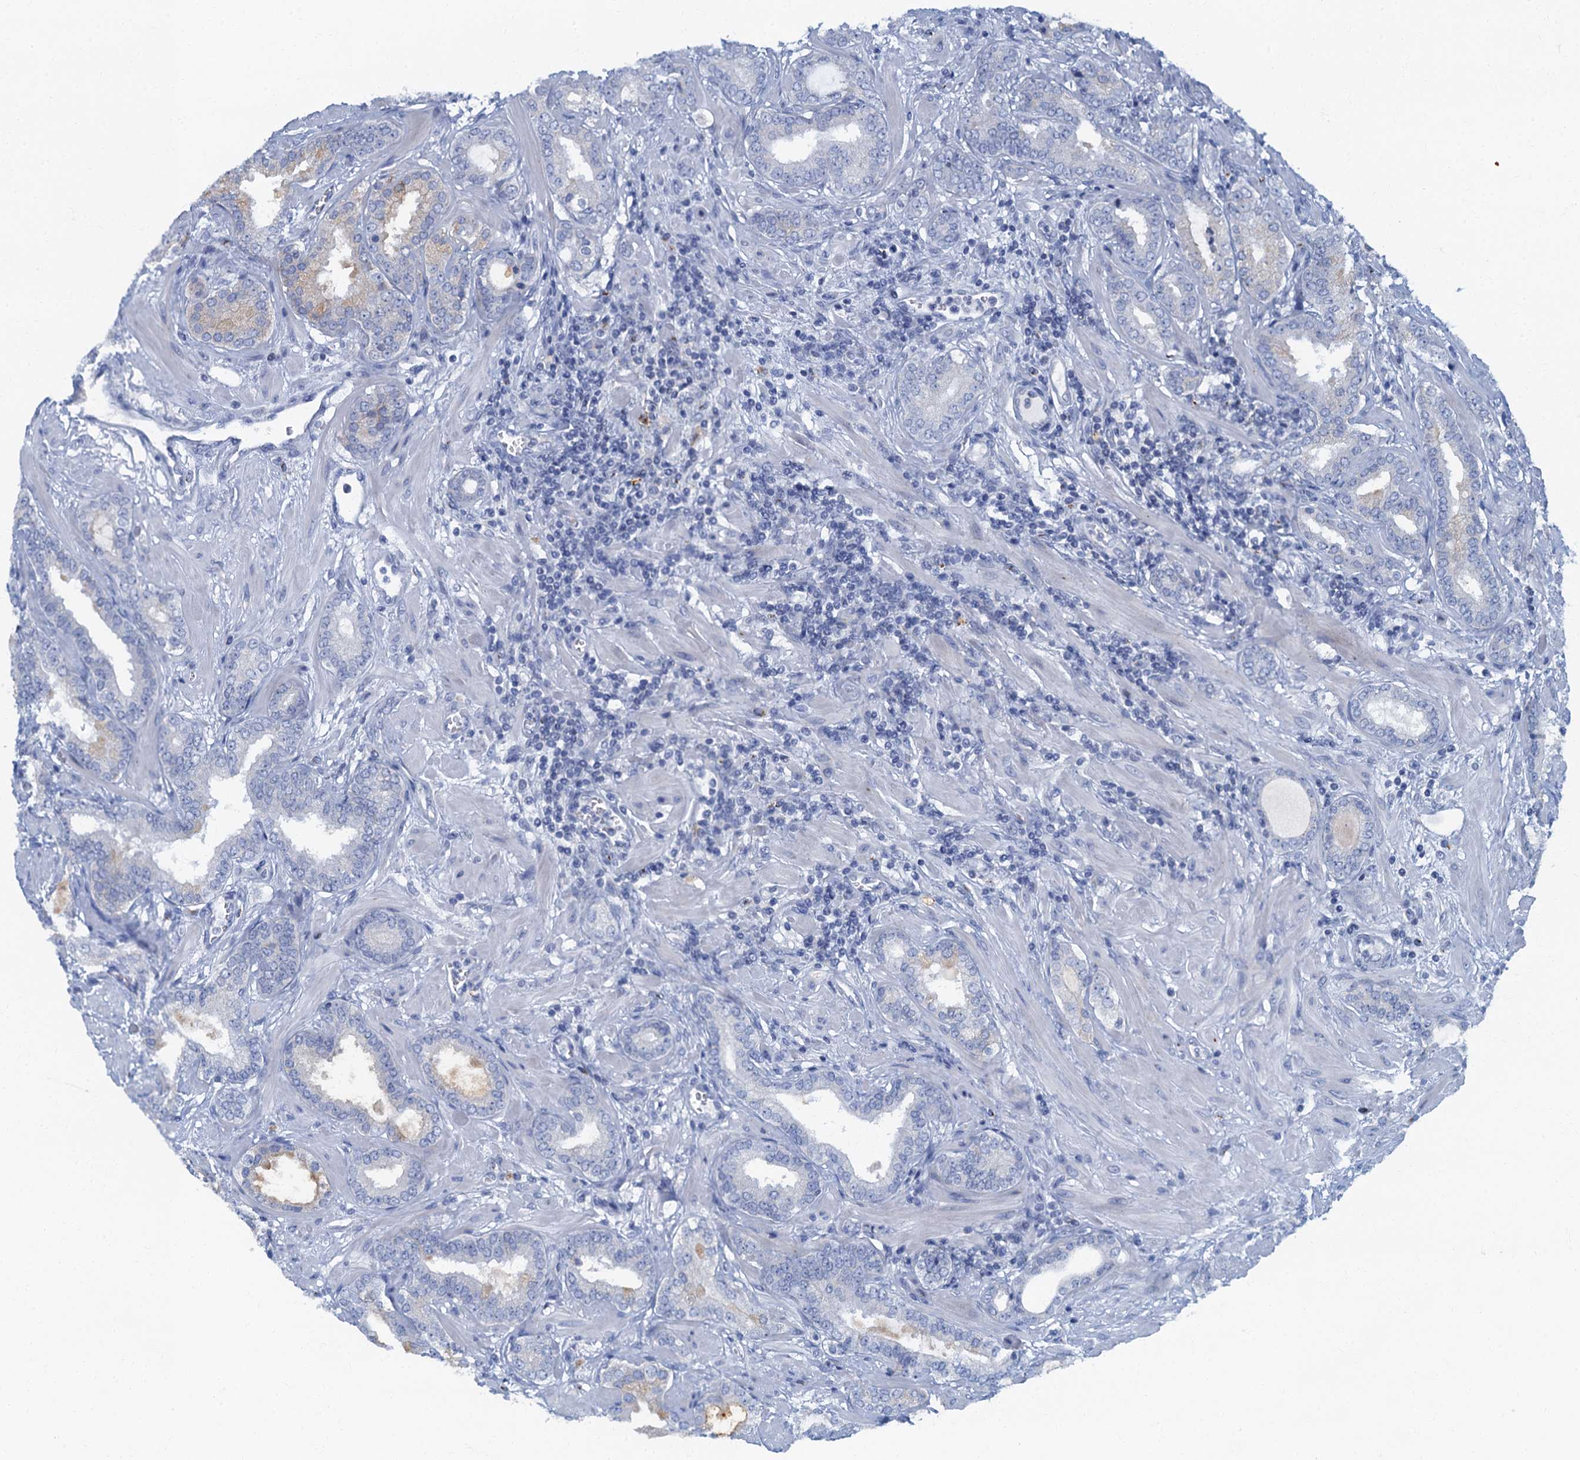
{"staining": {"intensity": "negative", "quantity": "none", "location": "none"}, "tissue": "prostate cancer", "cell_type": "Tumor cells", "image_type": "cancer", "snomed": [{"axis": "morphology", "description": "Adenocarcinoma, High grade"}, {"axis": "topography", "description": "Prostate"}], "caption": "DAB (3,3'-diaminobenzidine) immunohistochemical staining of human prostate high-grade adenocarcinoma shows no significant staining in tumor cells. Nuclei are stained in blue.", "gene": "LYPD3", "patient": {"sex": "male", "age": 64}}